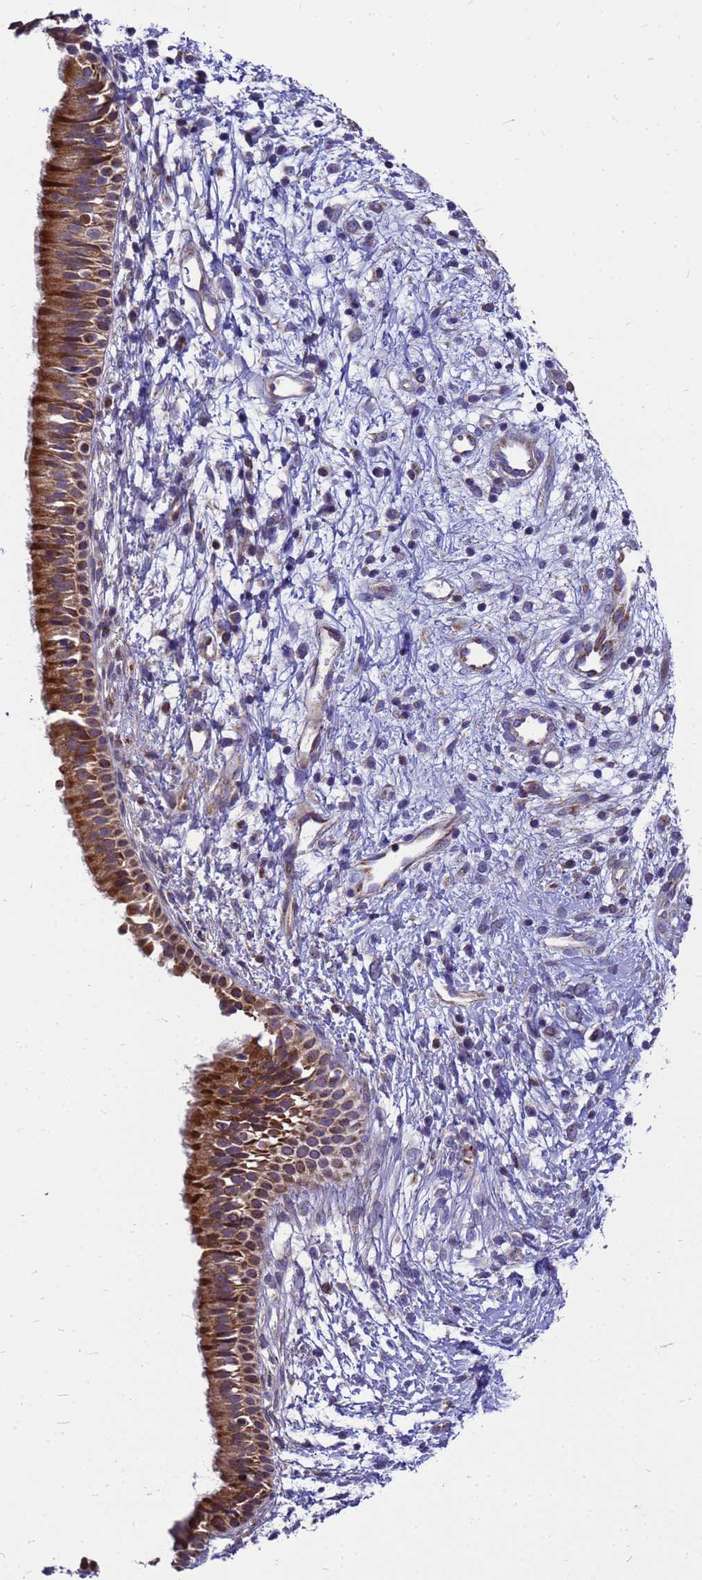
{"staining": {"intensity": "moderate", "quantity": ">75%", "location": "cytoplasmic/membranous"}, "tissue": "nasopharynx", "cell_type": "Respiratory epithelial cells", "image_type": "normal", "snomed": [{"axis": "morphology", "description": "Normal tissue, NOS"}, {"axis": "topography", "description": "Nasopharynx"}], "caption": "Protein analysis of benign nasopharynx displays moderate cytoplasmic/membranous positivity in approximately >75% of respiratory epithelial cells. Using DAB (3,3'-diaminobenzidine) (brown) and hematoxylin (blue) stains, captured at high magnification using brightfield microscopy.", "gene": "CMC4", "patient": {"sex": "male", "age": 22}}